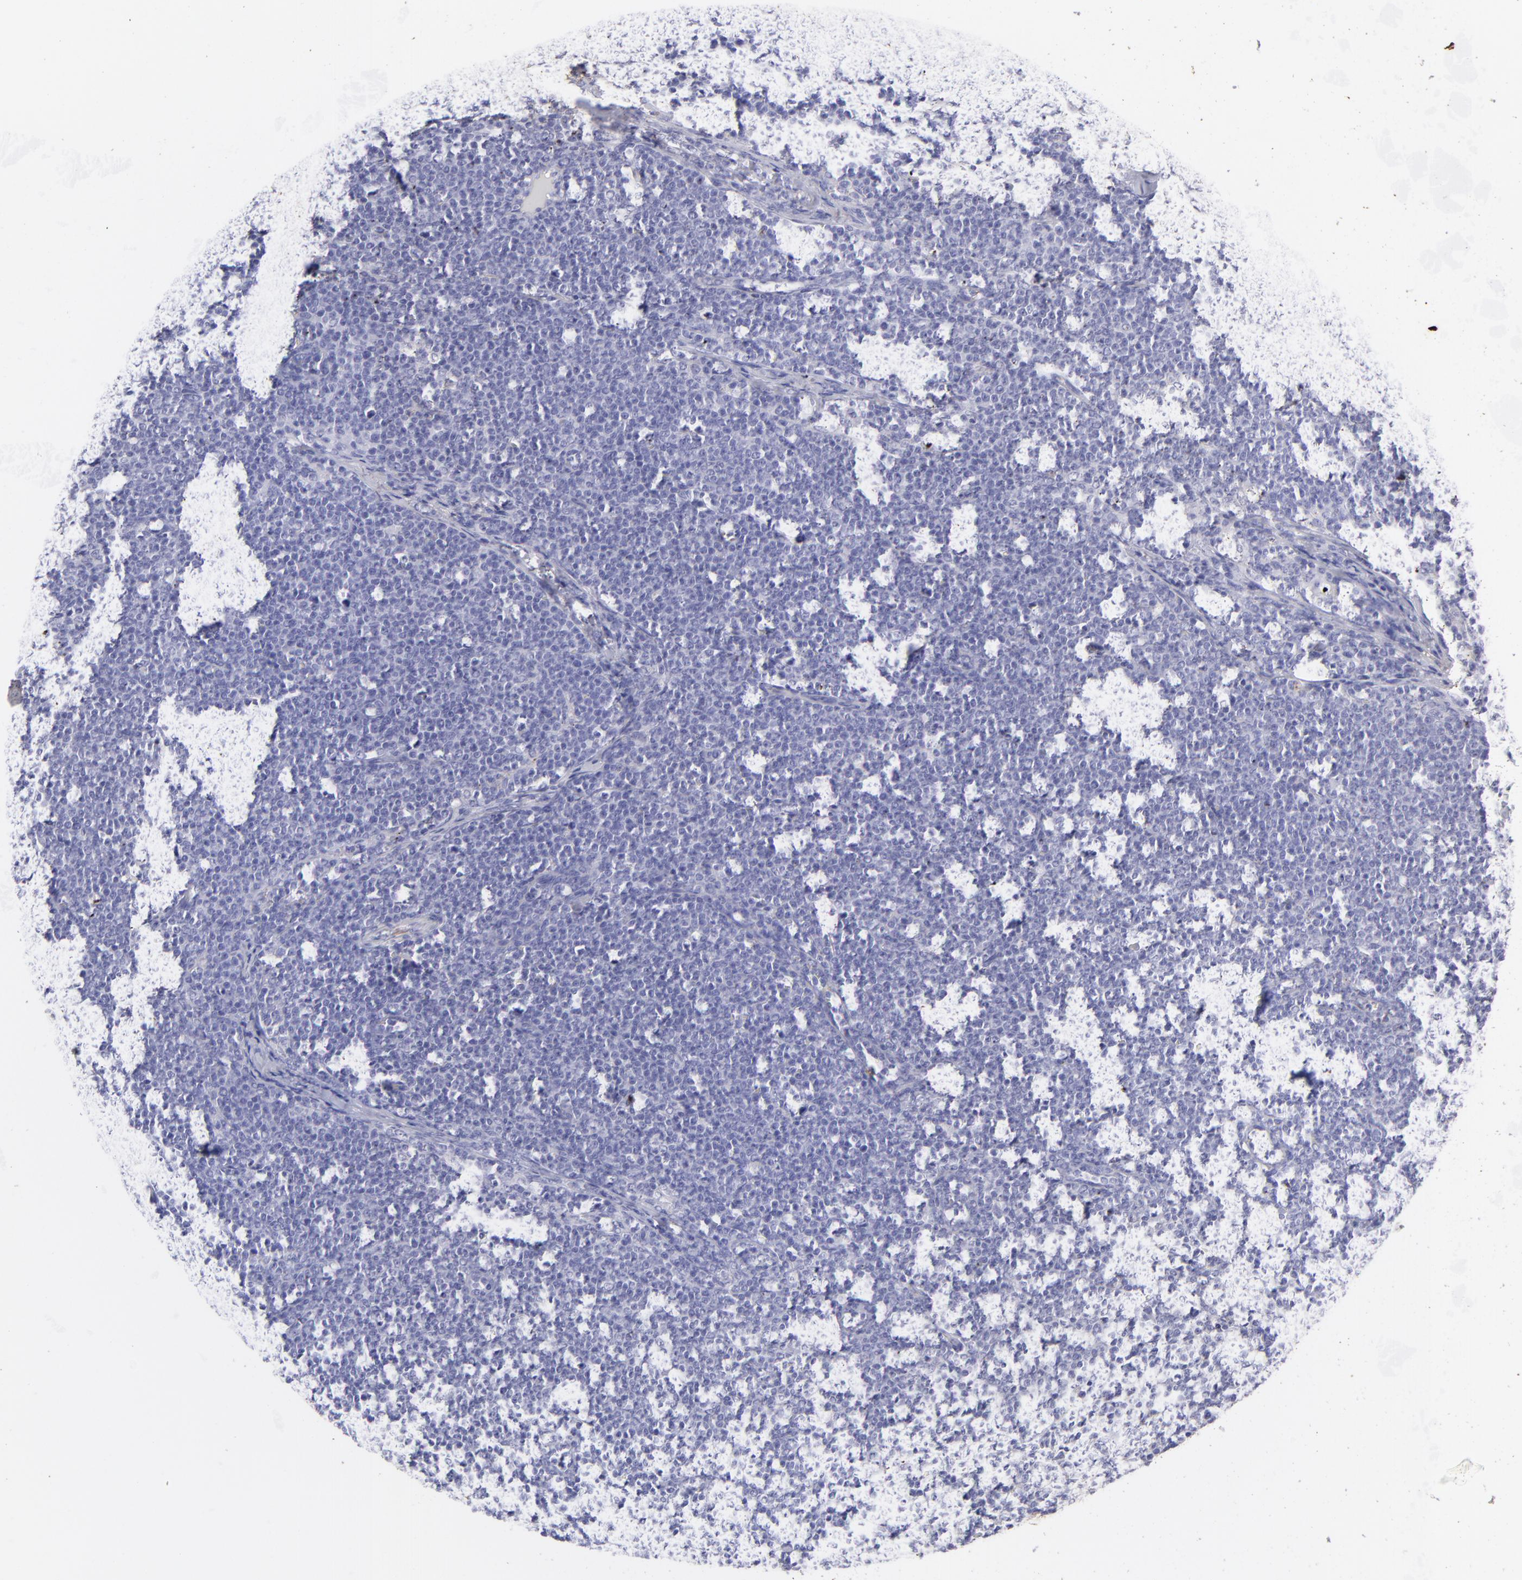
{"staining": {"intensity": "negative", "quantity": "none", "location": "none"}, "tissue": "lymphoma", "cell_type": "Tumor cells", "image_type": "cancer", "snomed": [{"axis": "morphology", "description": "Malignant lymphoma, non-Hodgkin's type, High grade"}, {"axis": "topography", "description": "Lymph node"}], "caption": "DAB (3,3'-diaminobenzidine) immunohistochemical staining of human high-grade malignant lymphoma, non-Hodgkin's type displays no significant staining in tumor cells. (Immunohistochemistry, brightfield microscopy, high magnification).", "gene": "FGB", "patient": {"sex": "female", "age": 58}}